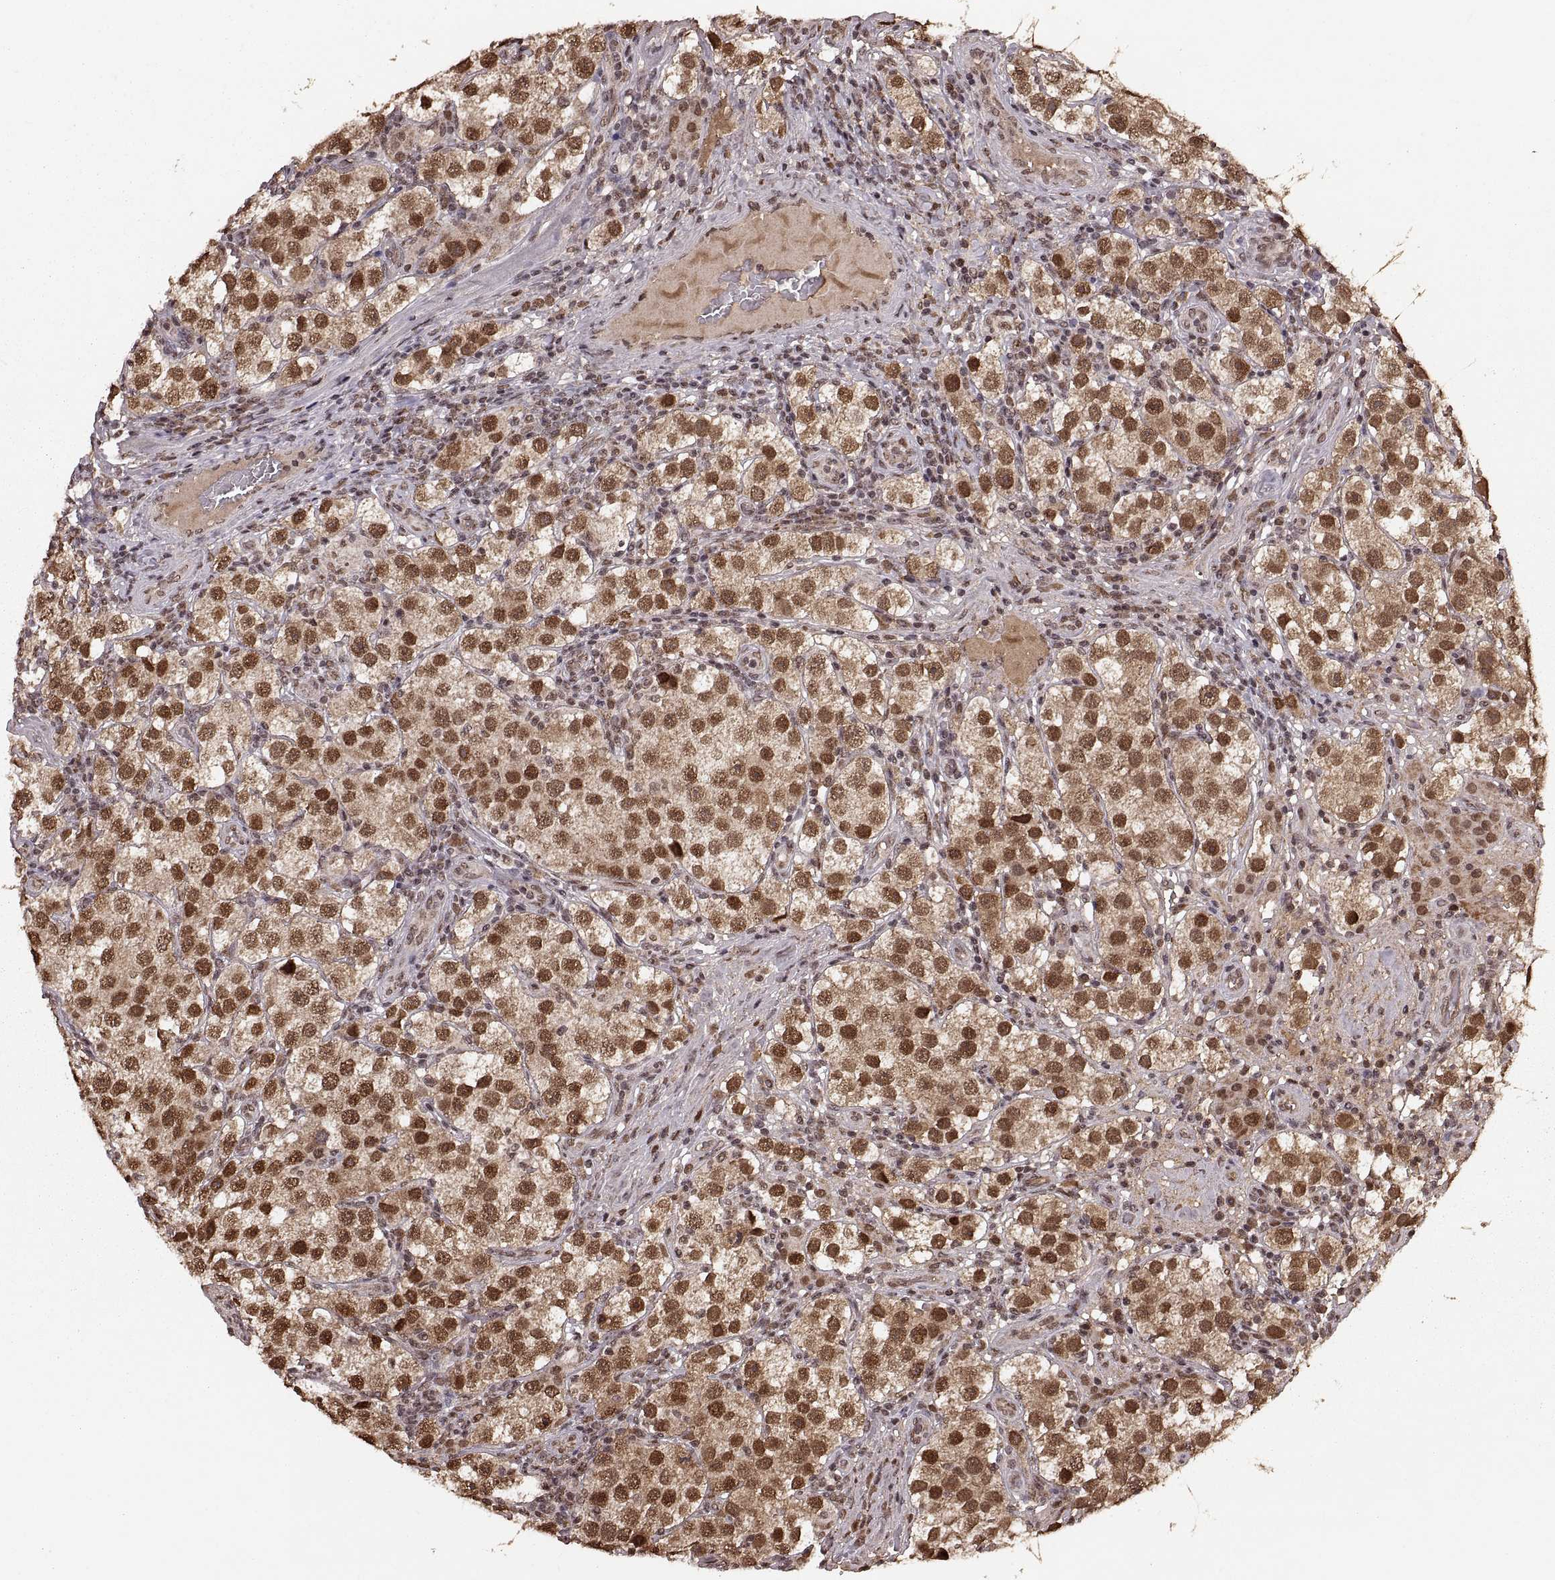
{"staining": {"intensity": "strong", "quantity": ">75%", "location": "cytoplasmic/membranous,nuclear"}, "tissue": "testis cancer", "cell_type": "Tumor cells", "image_type": "cancer", "snomed": [{"axis": "morphology", "description": "Seminoma, NOS"}, {"axis": "topography", "description": "Testis"}], "caption": "Immunohistochemical staining of human testis seminoma exhibits high levels of strong cytoplasmic/membranous and nuclear positivity in approximately >75% of tumor cells.", "gene": "RFT1", "patient": {"sex": "male", "age": 37}}